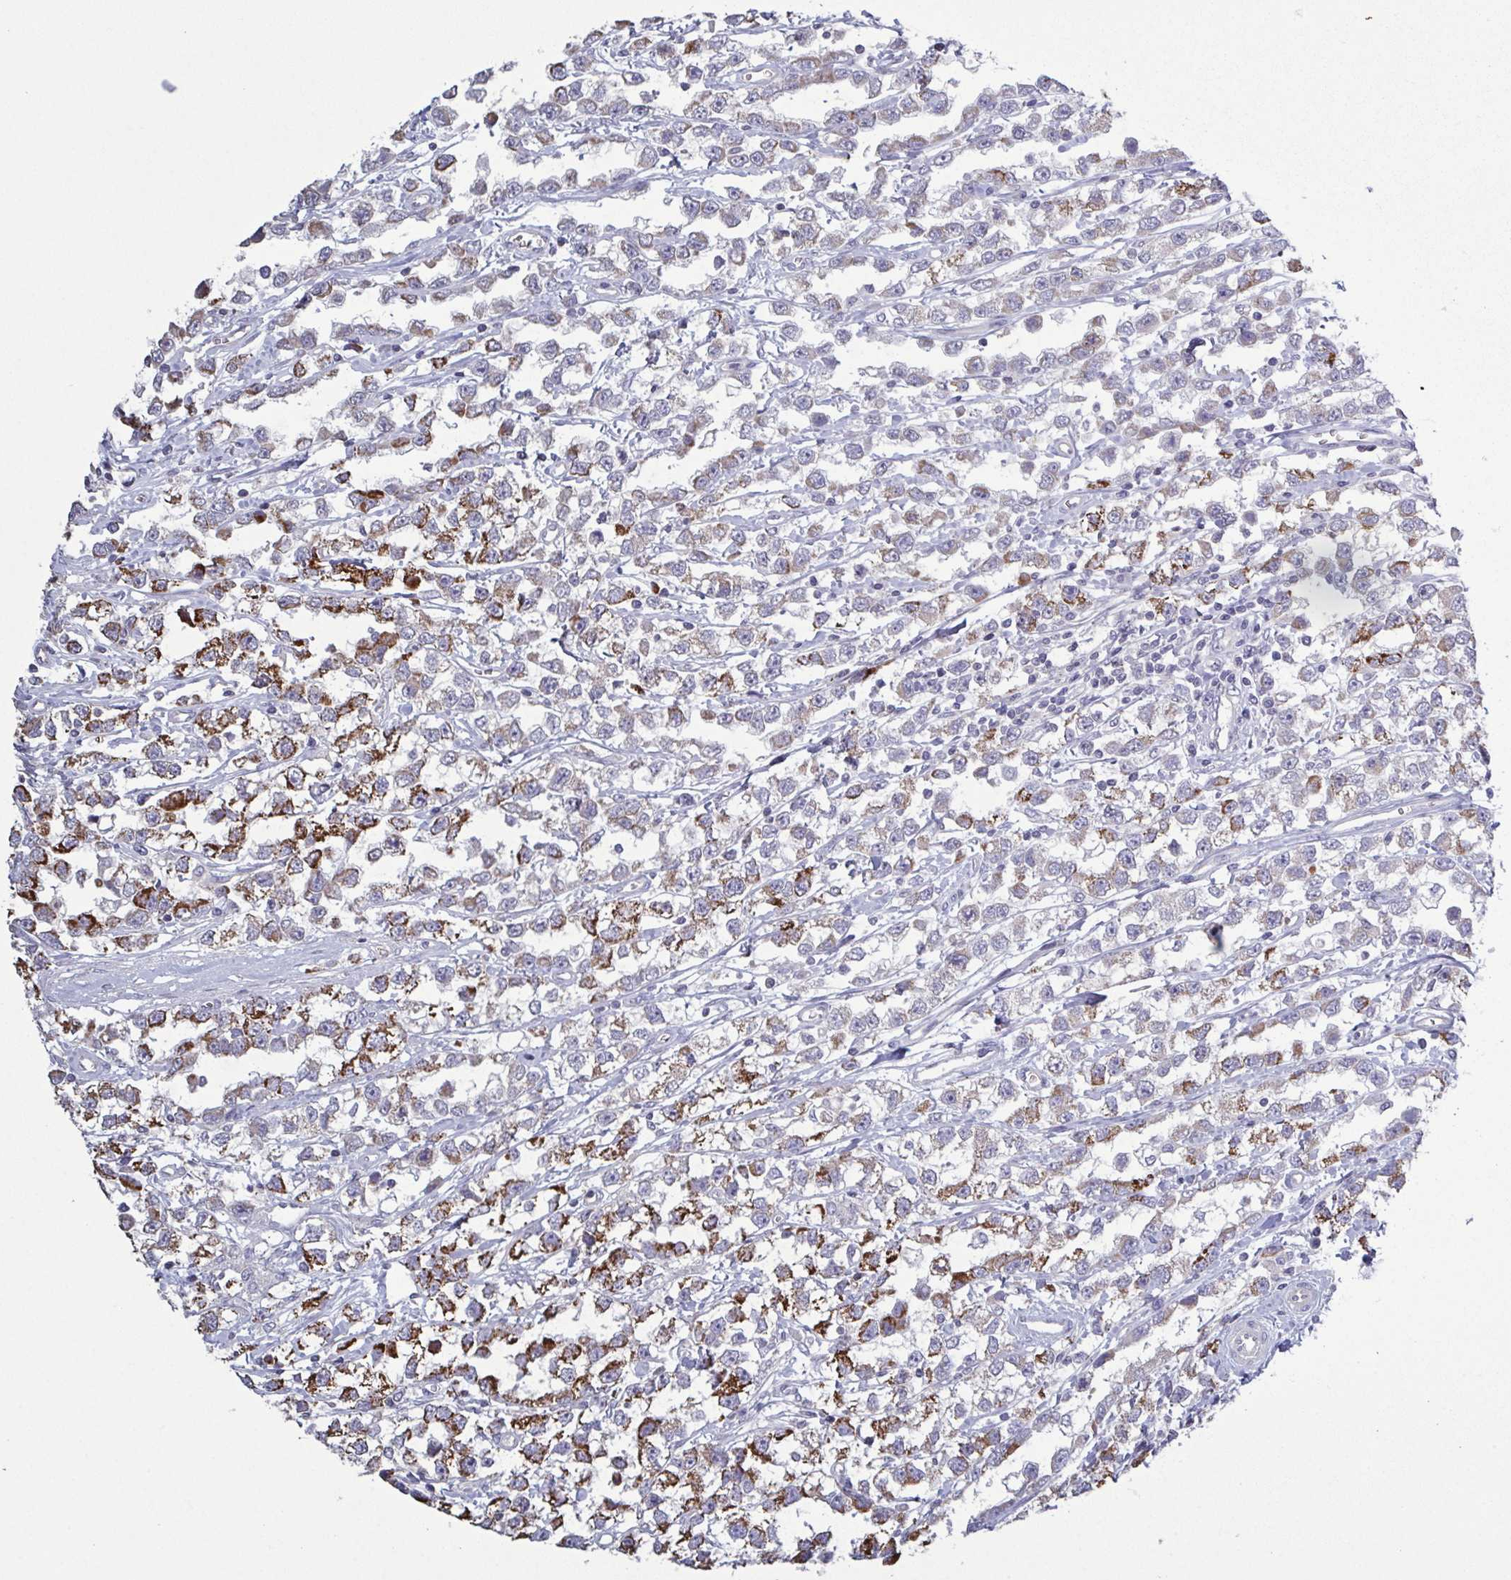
{"staining": {"intensity": "moderate", "quantity": "<25%", "location": "cytoplasmic/membranous"}, "tissue": "testis cancer", "cell_type": "Tumor cells", "image_type": "cancer", "snomed": [{"axis": "morphology", "description": "Seminoma, NOS"}, {"axis": "topography", "description": "Testis"}], "caption": "Testis cancer (seminoma) tissue demonstrates moderate cytoplasmic/membranous positivity in approximately <25% of tumor cells, visualized by immunohistochemistry.", "gene": "GLDC", "patient": {"sex": "male", "age": 34}}